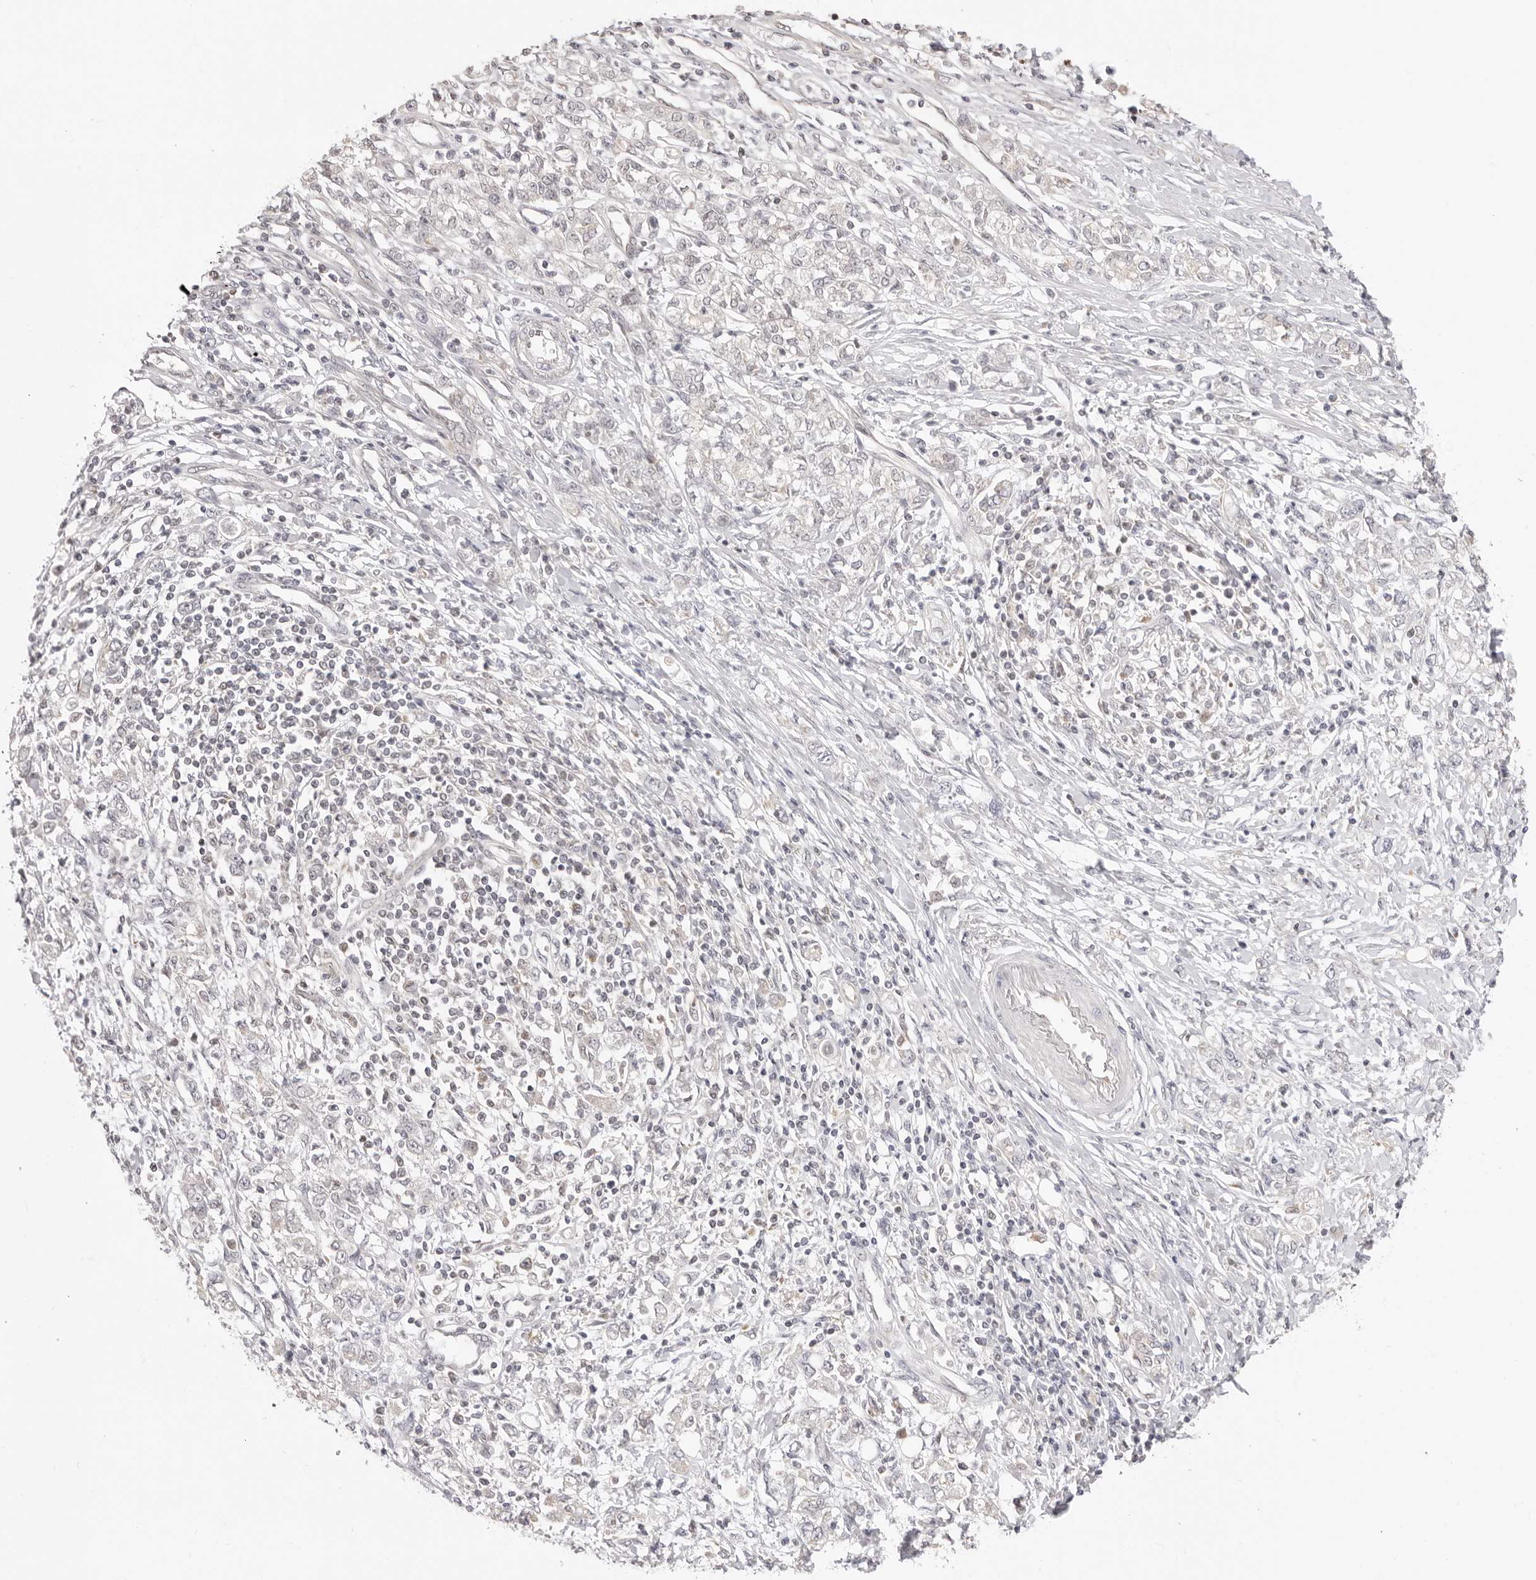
{"staining": {"intensity": "negative", "quantity": "none", "location": "none"}, "tissue": "stomach cancer", "cell_type": "Tumor cells", "image_type": "cancer", "snomed": [{"axis": "morphology", "description": "Adenocarcinoma, NOS"}, {"axis": "topography", "description": "Stomach"}], "caption": "Stomach adenocarcinoma was stained to show a protein in brown. There is no significant expression in tumor cells.", "gene": "FDPS", "patient": {"sex": "female", "age": 76}}